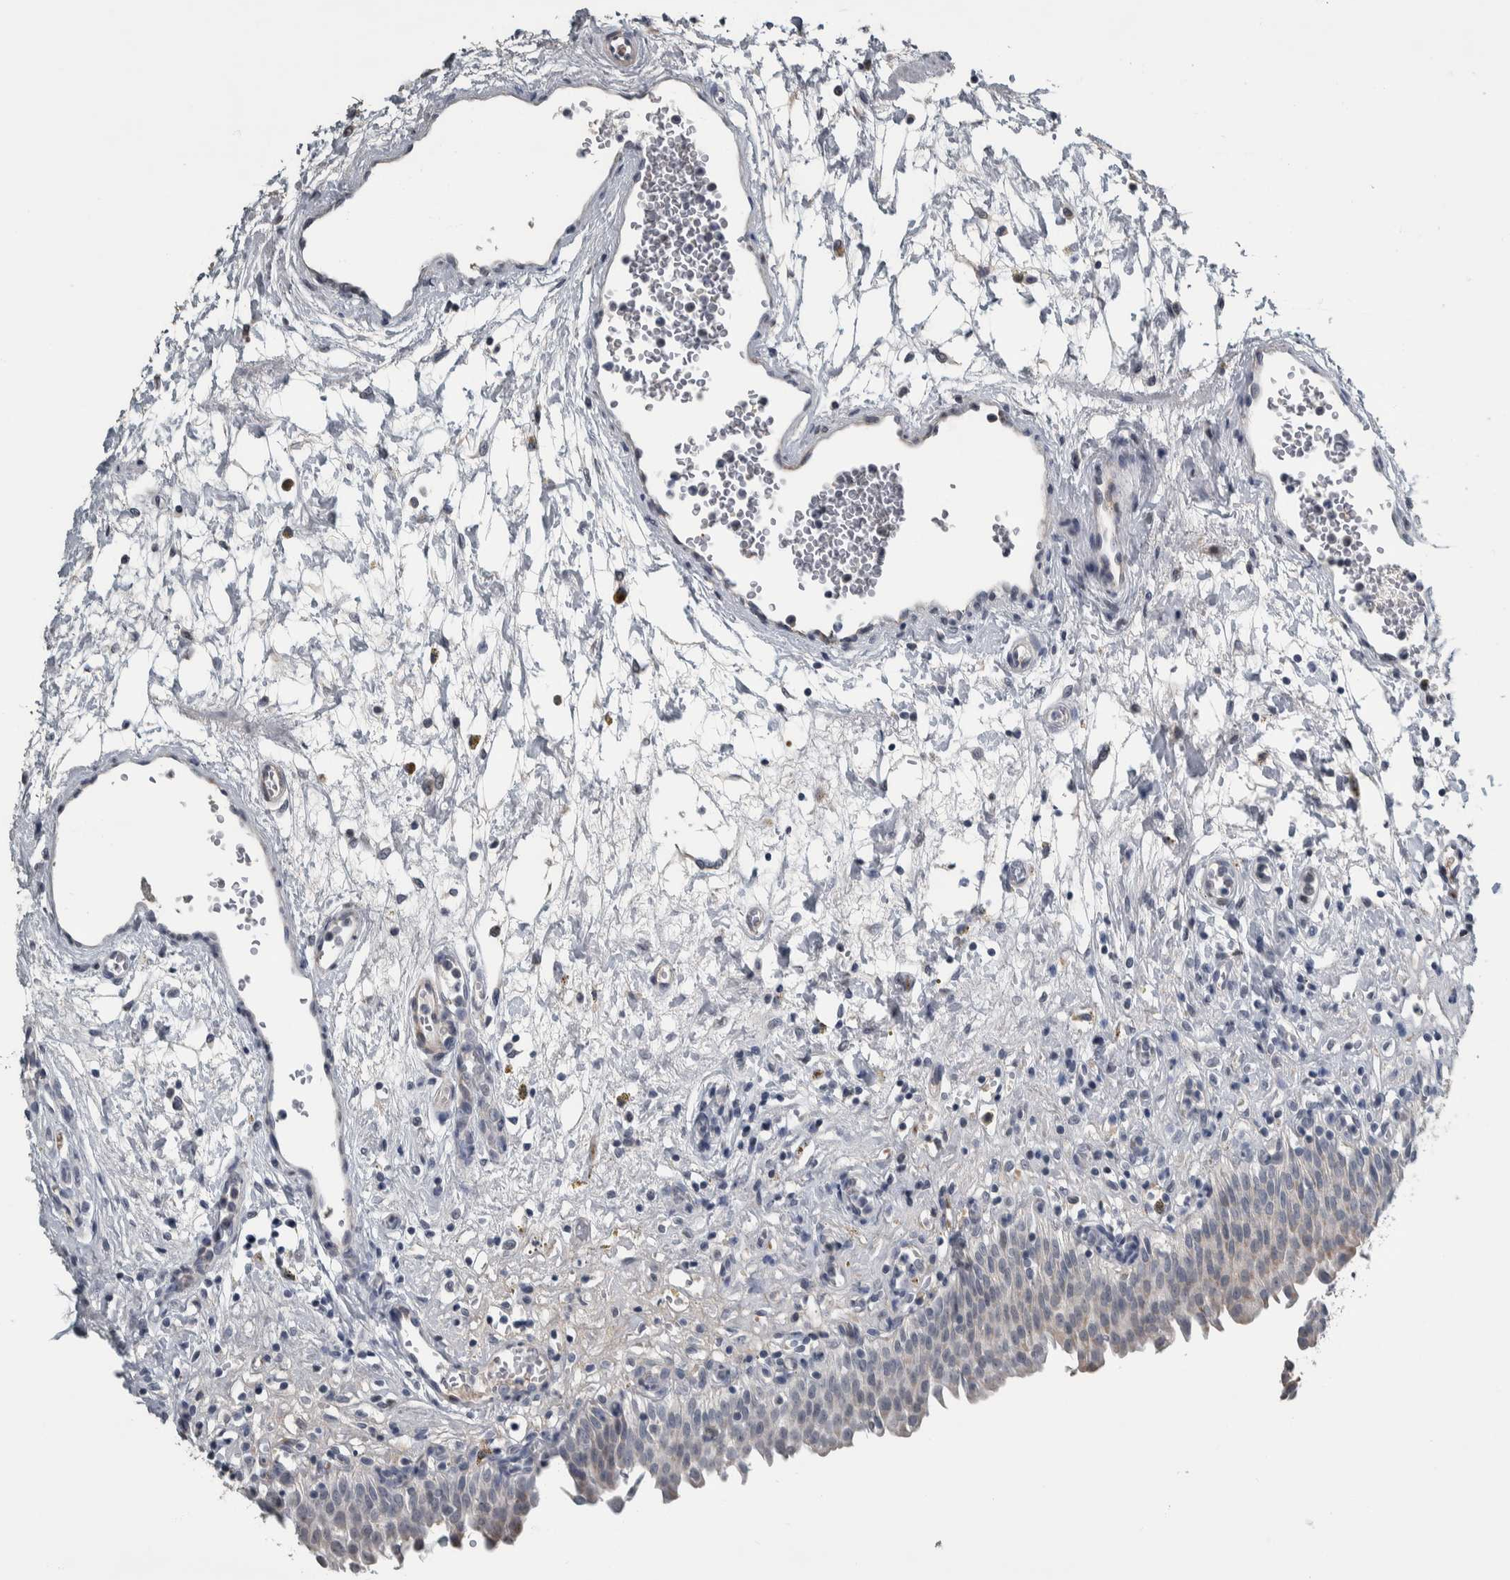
{"staining": {"intensity": "weak", "quantity": "<25%", "location": "cytoplasmic/membranous"}, "tissue": "urinary bladder", "cell_type": "Urothelial cells", "image_type": "normal", "snomed": [{"axis": "morphology", "description": "Urothelial carcinoma, High grade"}, {"axis": "topography", "description": "Urinary bladder"}], "caption": "High power microscopy photomicrograph of an IHC micrograph of benign urinary bladder, revealing no significant expression in urothelial cells. (DAB (3,3'-diaminobenzidine) IHC visualized using brightfield microscopy, high magnification).", "gene": "CAVIN4", "patient": {"sex": "male", "age": 46}}